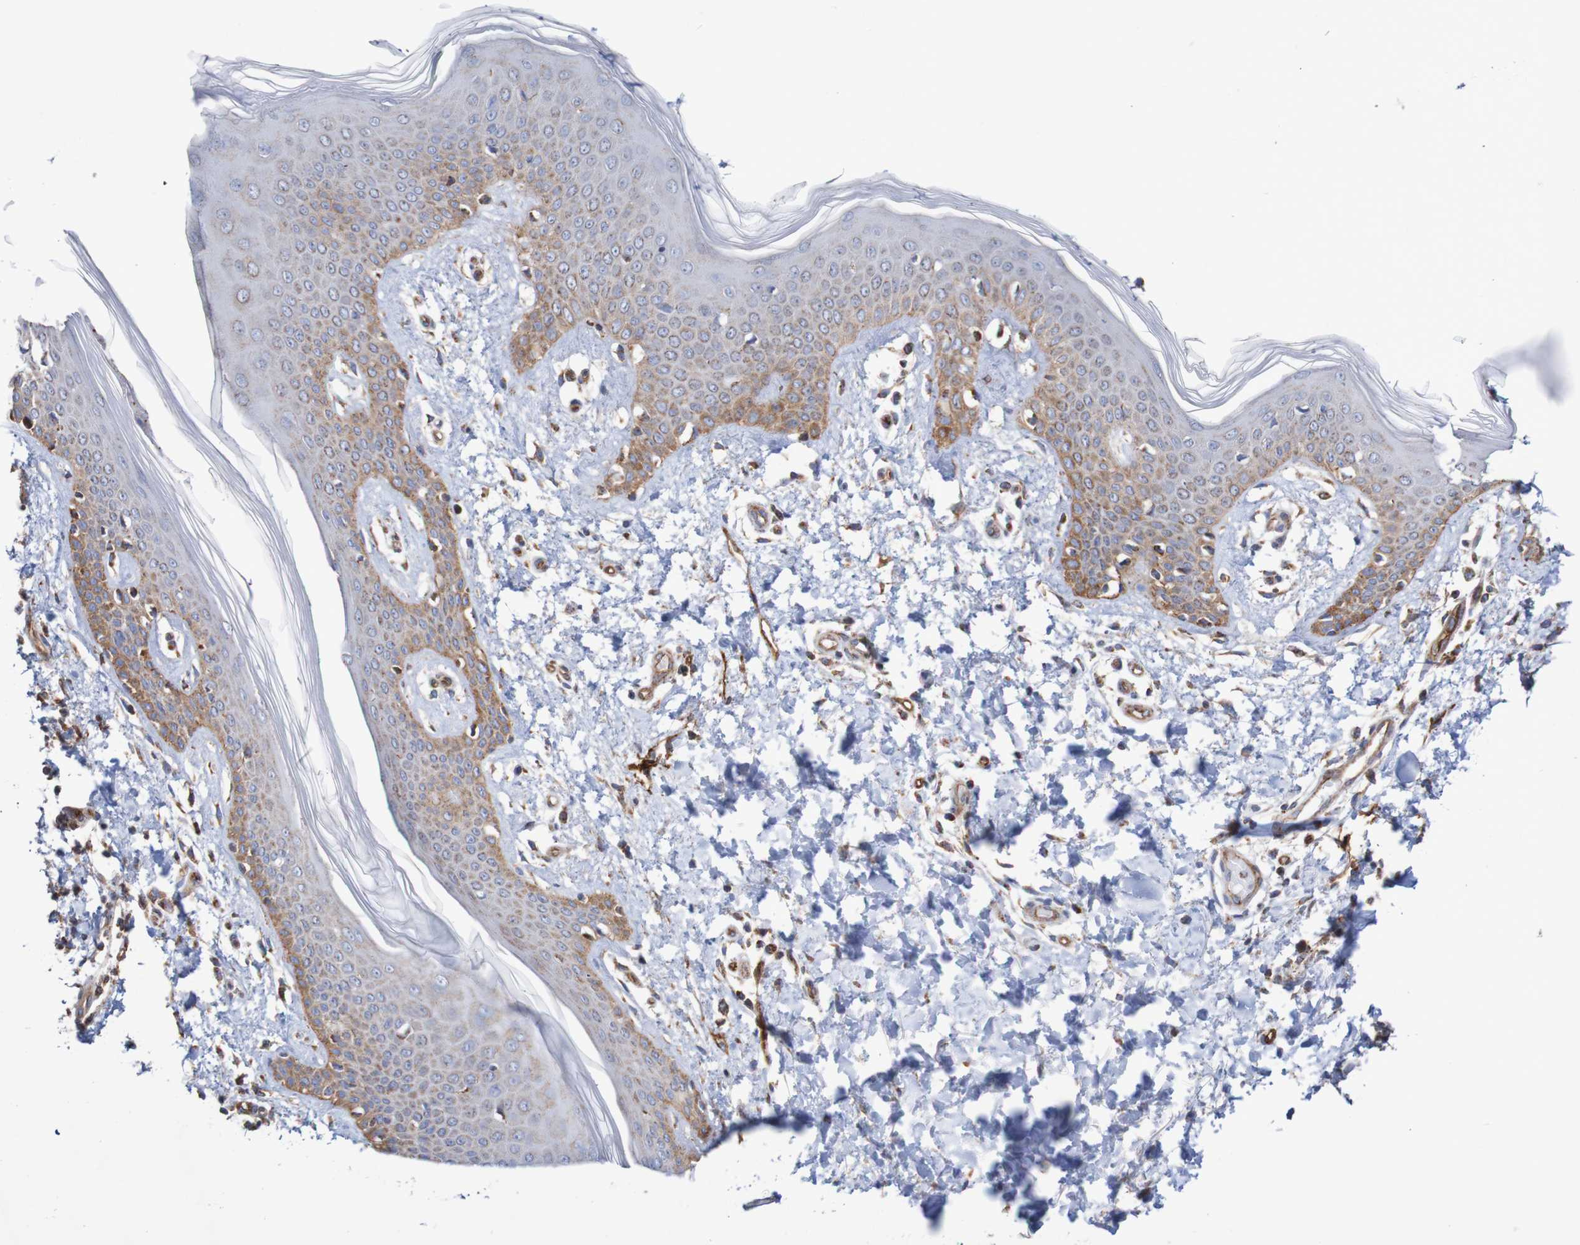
{"staining": {"intensity": "moderate", "quantity": ">75%", "location": "cytoplasmic/membranous"}, "tissue": "skin", "cell_type": "Fibroblasts", "image_type": "normal", "snomed": [{"axis": "morphology", "description": "Normal tissue, NOS"}, {"axis": "topography", "description": "Skin"}], "caption": "Brown immunohistochemical staining in benign skin displays moderate cytoplasmic/membranous positivity in about >75% of fibroblasts.", "gene": "MMEL1", "patient": {"sex": "male", "age": 53}}